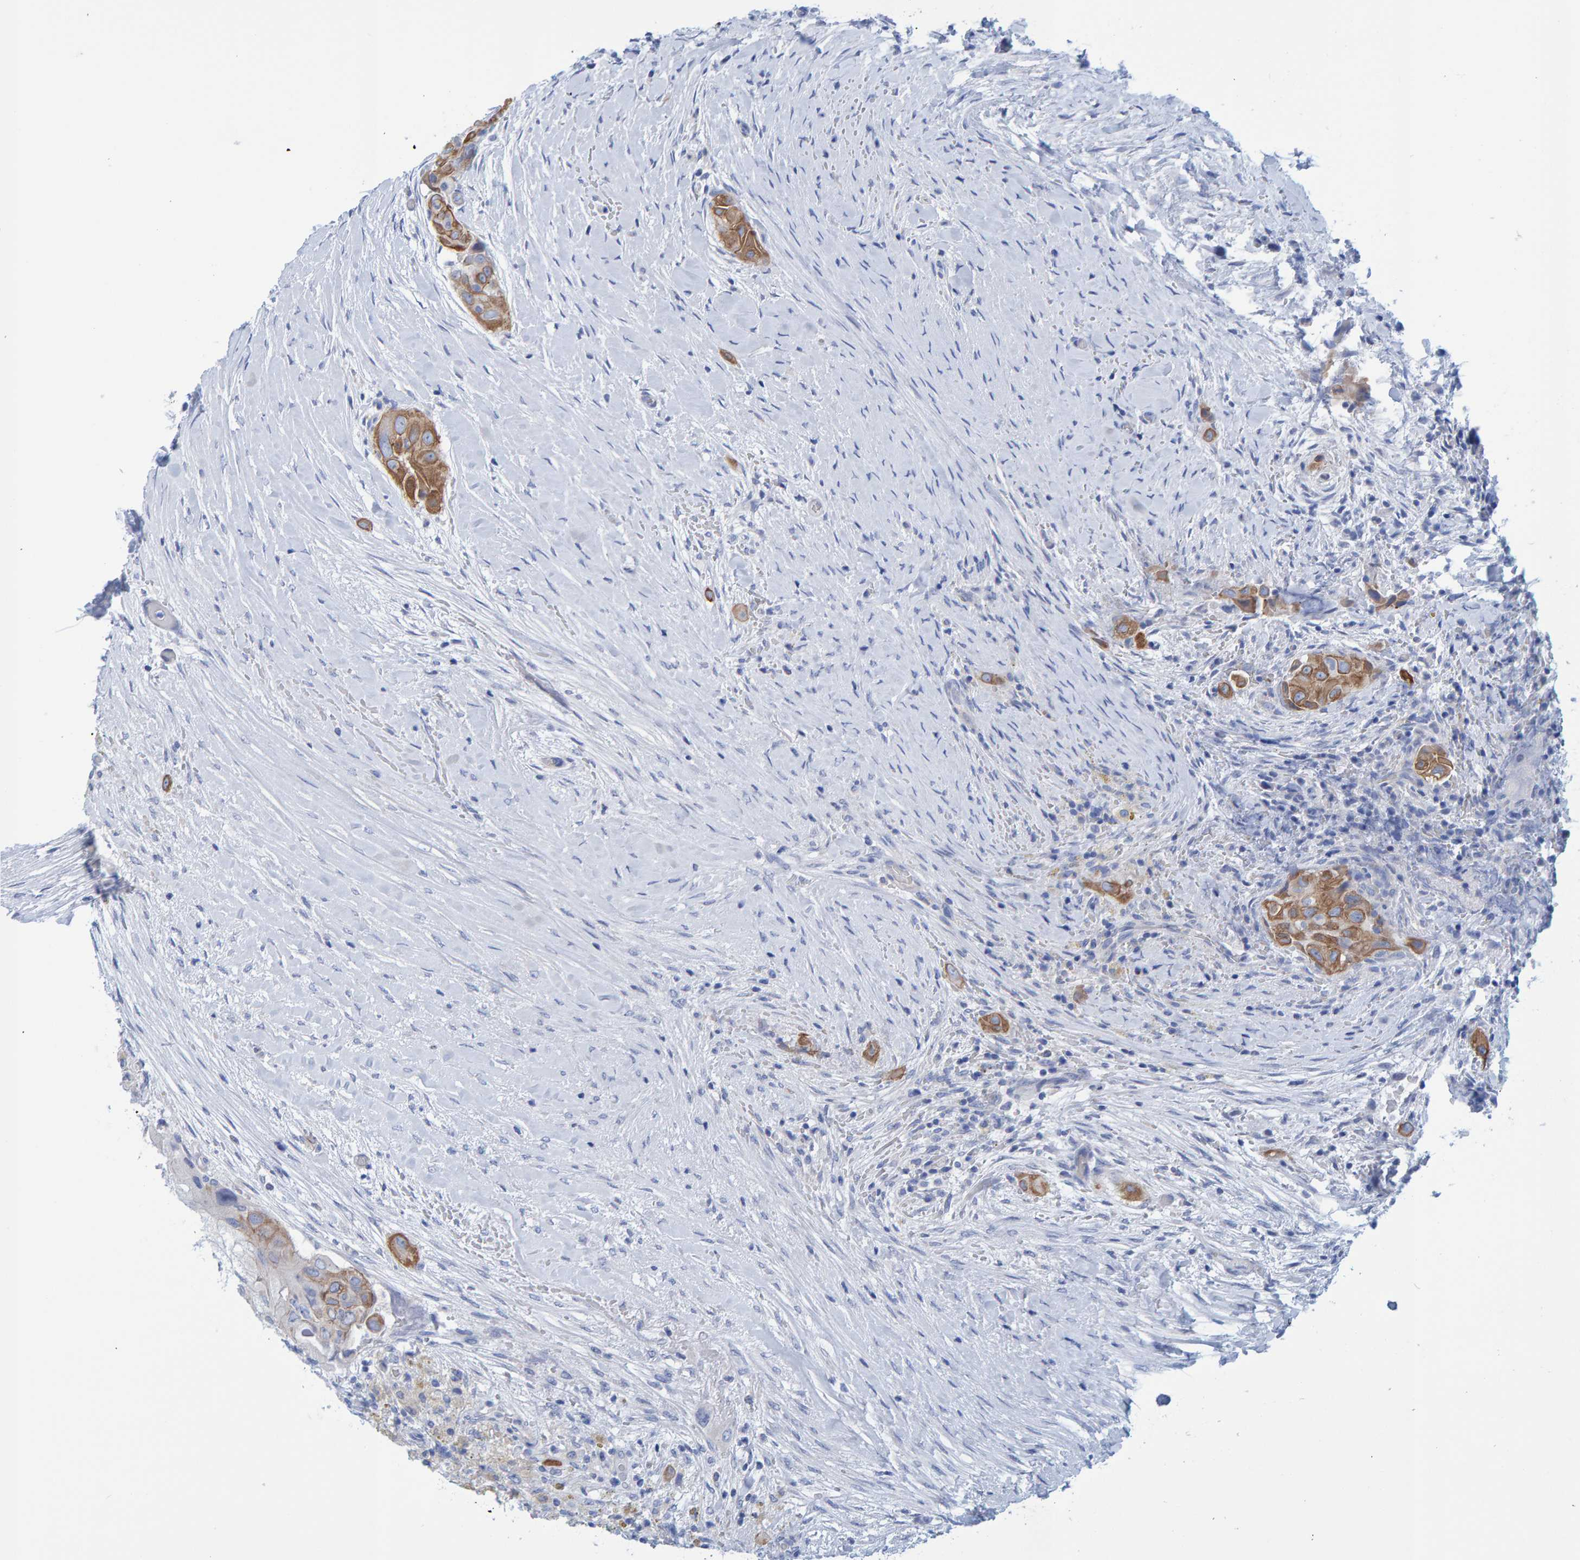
{"staining": {"intensity": "moderate", "quantity": "<25%", "location": "cytoplasmic/membranous"}, "tissue": "thyroid cancer", "cell_type": "Tumor cells", "image_type": "cancer", "snomed": [{"axis": "morphology", "description": "Papillary adenocarcinoma, NOS"}, {"axis": "topography", "description": "Thyroid gland"}], "caption": "Thyroid papillary adenocarcinoma tissue displays moderate cytoplasmic/membranous staining in about <25% of tumor cells (DAB IHC, brown staining for protein, blue staining for nuclei).", "gene": "JAKMIP3", "patient": {"sex": "female", "age": 59}}